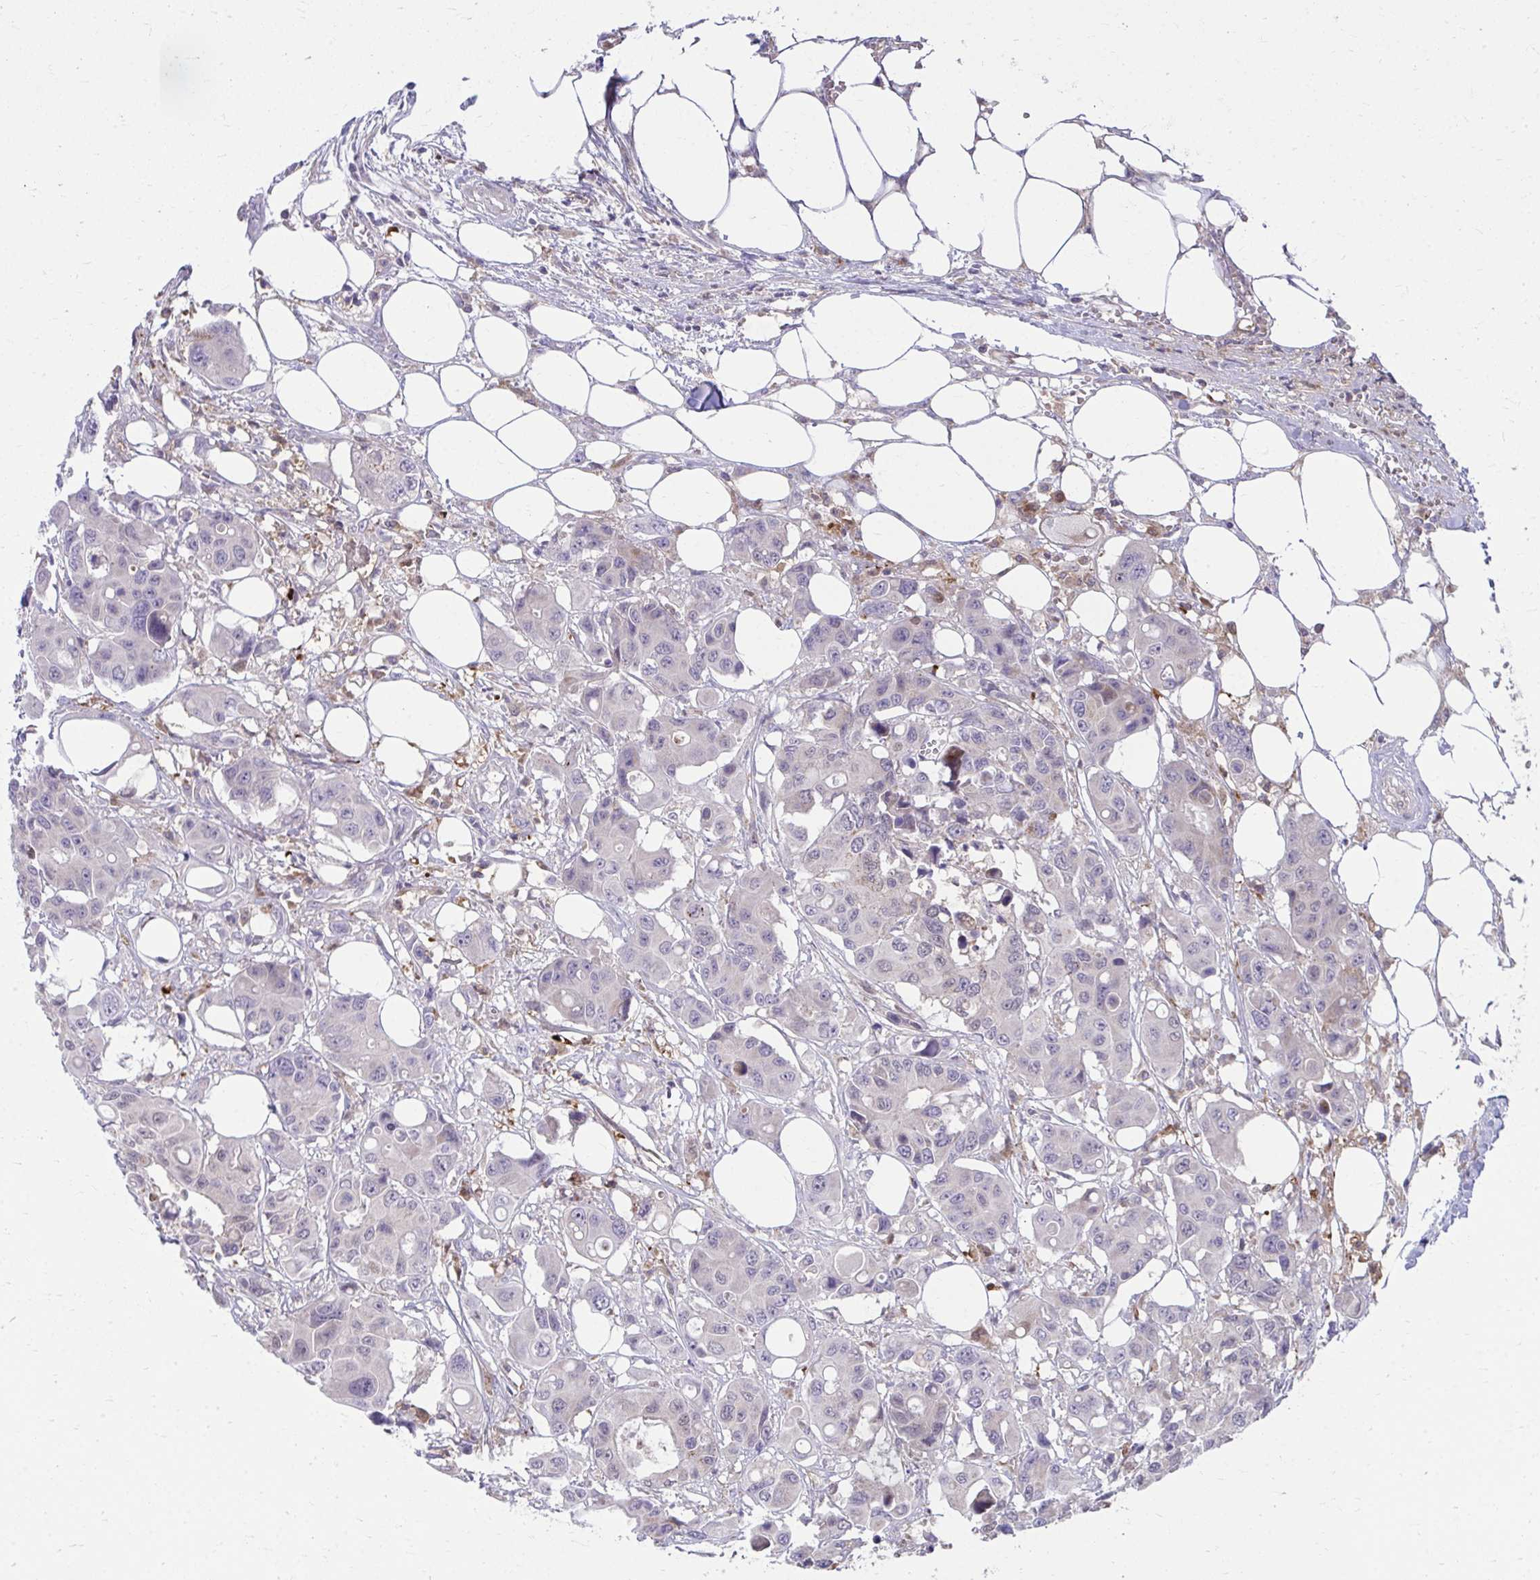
{"staining": {"intensity": "negative", "quantity": "none", "location": "none"}, "tissue": "colorectal cancer", "cell_type": "Tumor cells", "image_type": "cancer", "snomed": [{"axis": "morphology", "description": "Adenocarcinoma, NOS"}, {"axis": "topography", "description": "Colon"}], "caption": "A histopathology image of colorectal cancer (adenocarcinoma) stained for a protein shows no brown staining in tumor cells.", "gene": "C16orf54", "patient": {"sex": "male", "age": 77}}